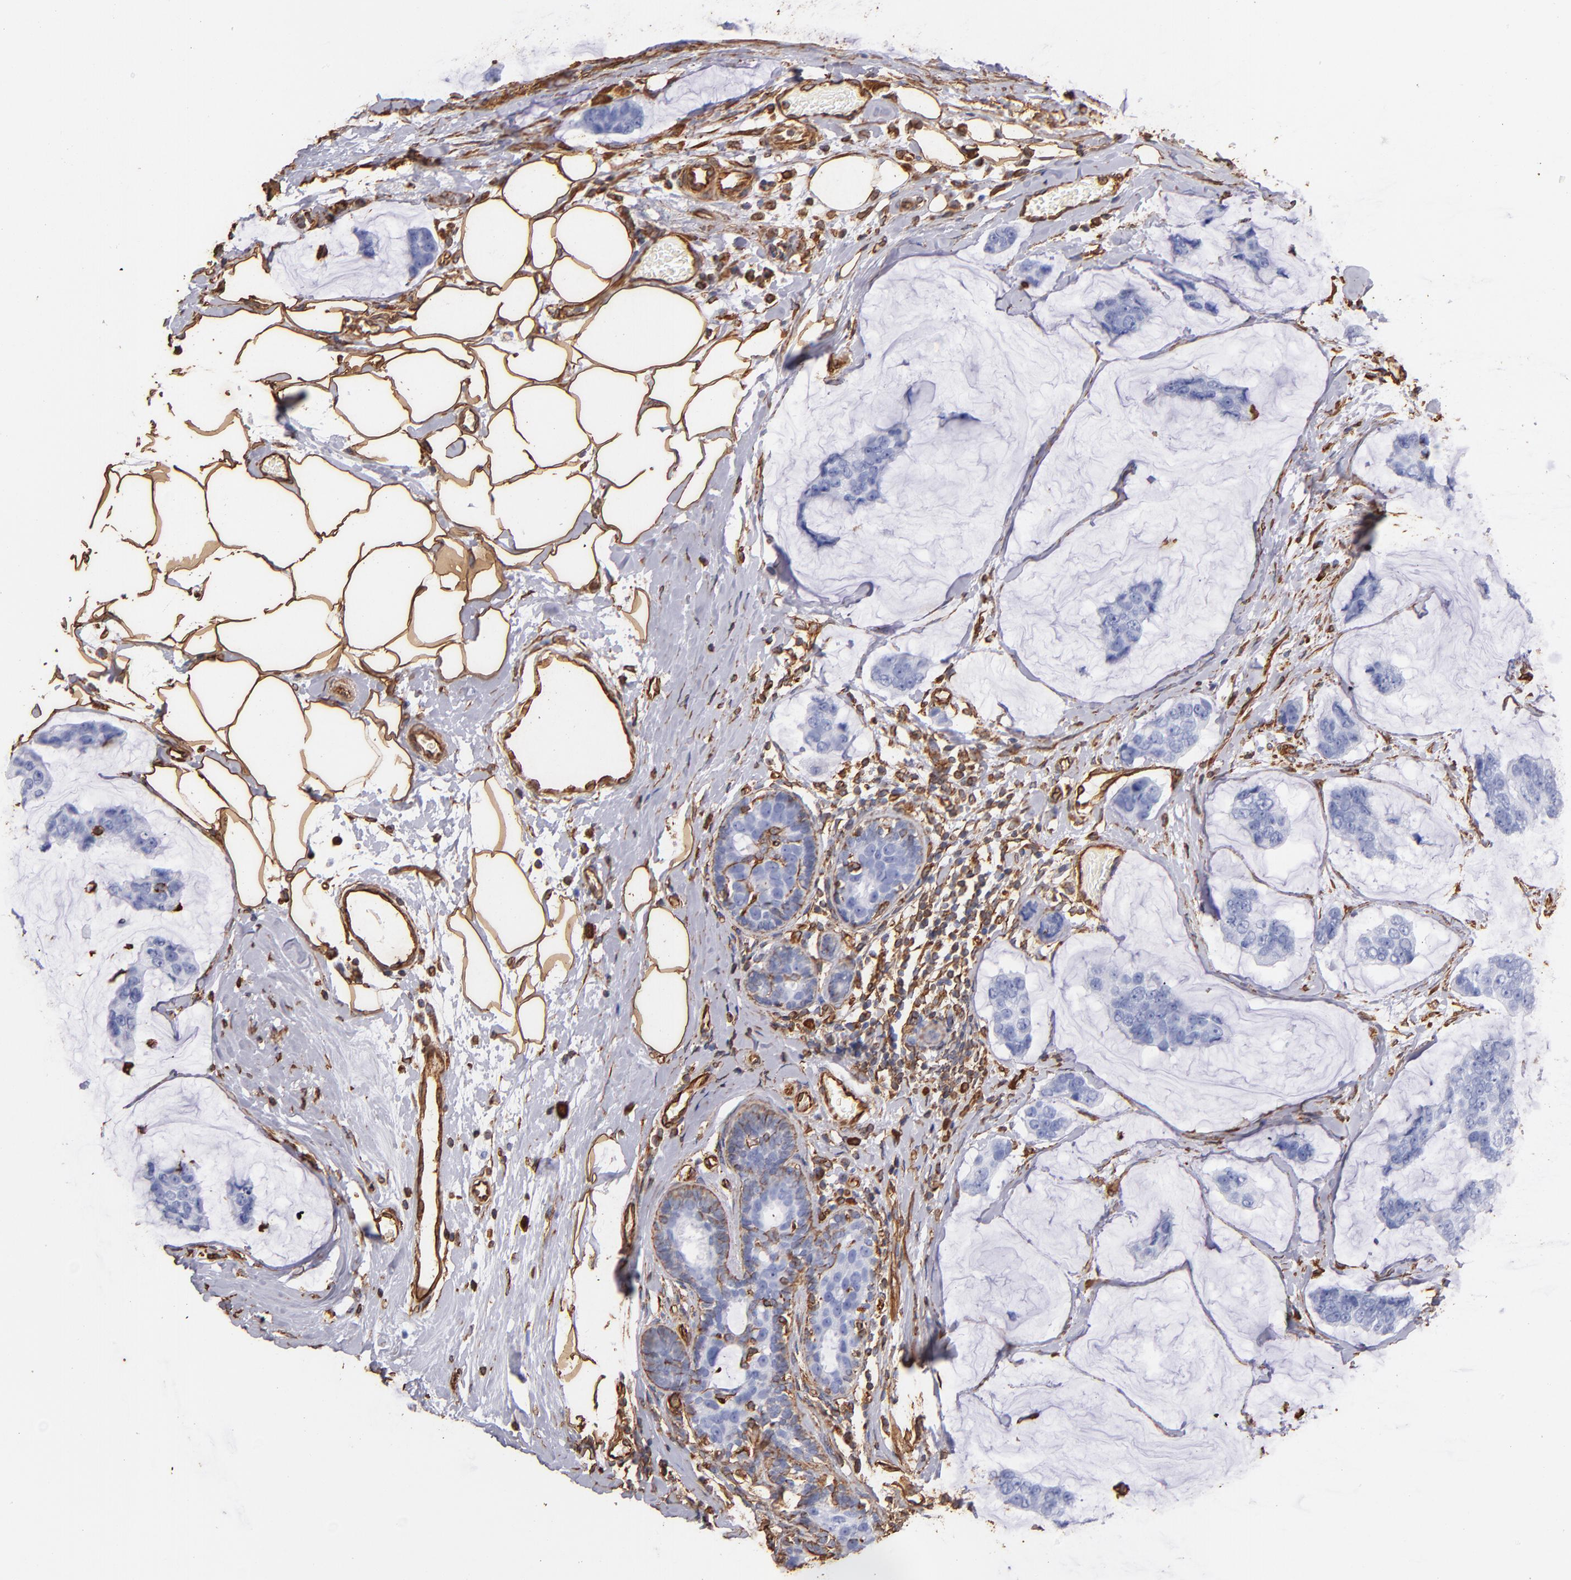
{"staining": {"intensity": "negative", "quantity": "none", "location": "none"}, "tissue": "breast cancer", "cell_type": "Tumor cells", "image_type": "cancer", "snomed": [{"axis": "morphology", "description": "Normal tissue, NOS"}, {"axis": "morphology", "description": "Duct carcinoma"}, {"axis": "topography", "description": "Breast"}], "caption": "Immunohistochemical staining of breast infiltrating ductal carcinoma shows no significant positivity in tumor cells.", "gene": "VIM", "patient": {"sex": "female", "age": 50}}